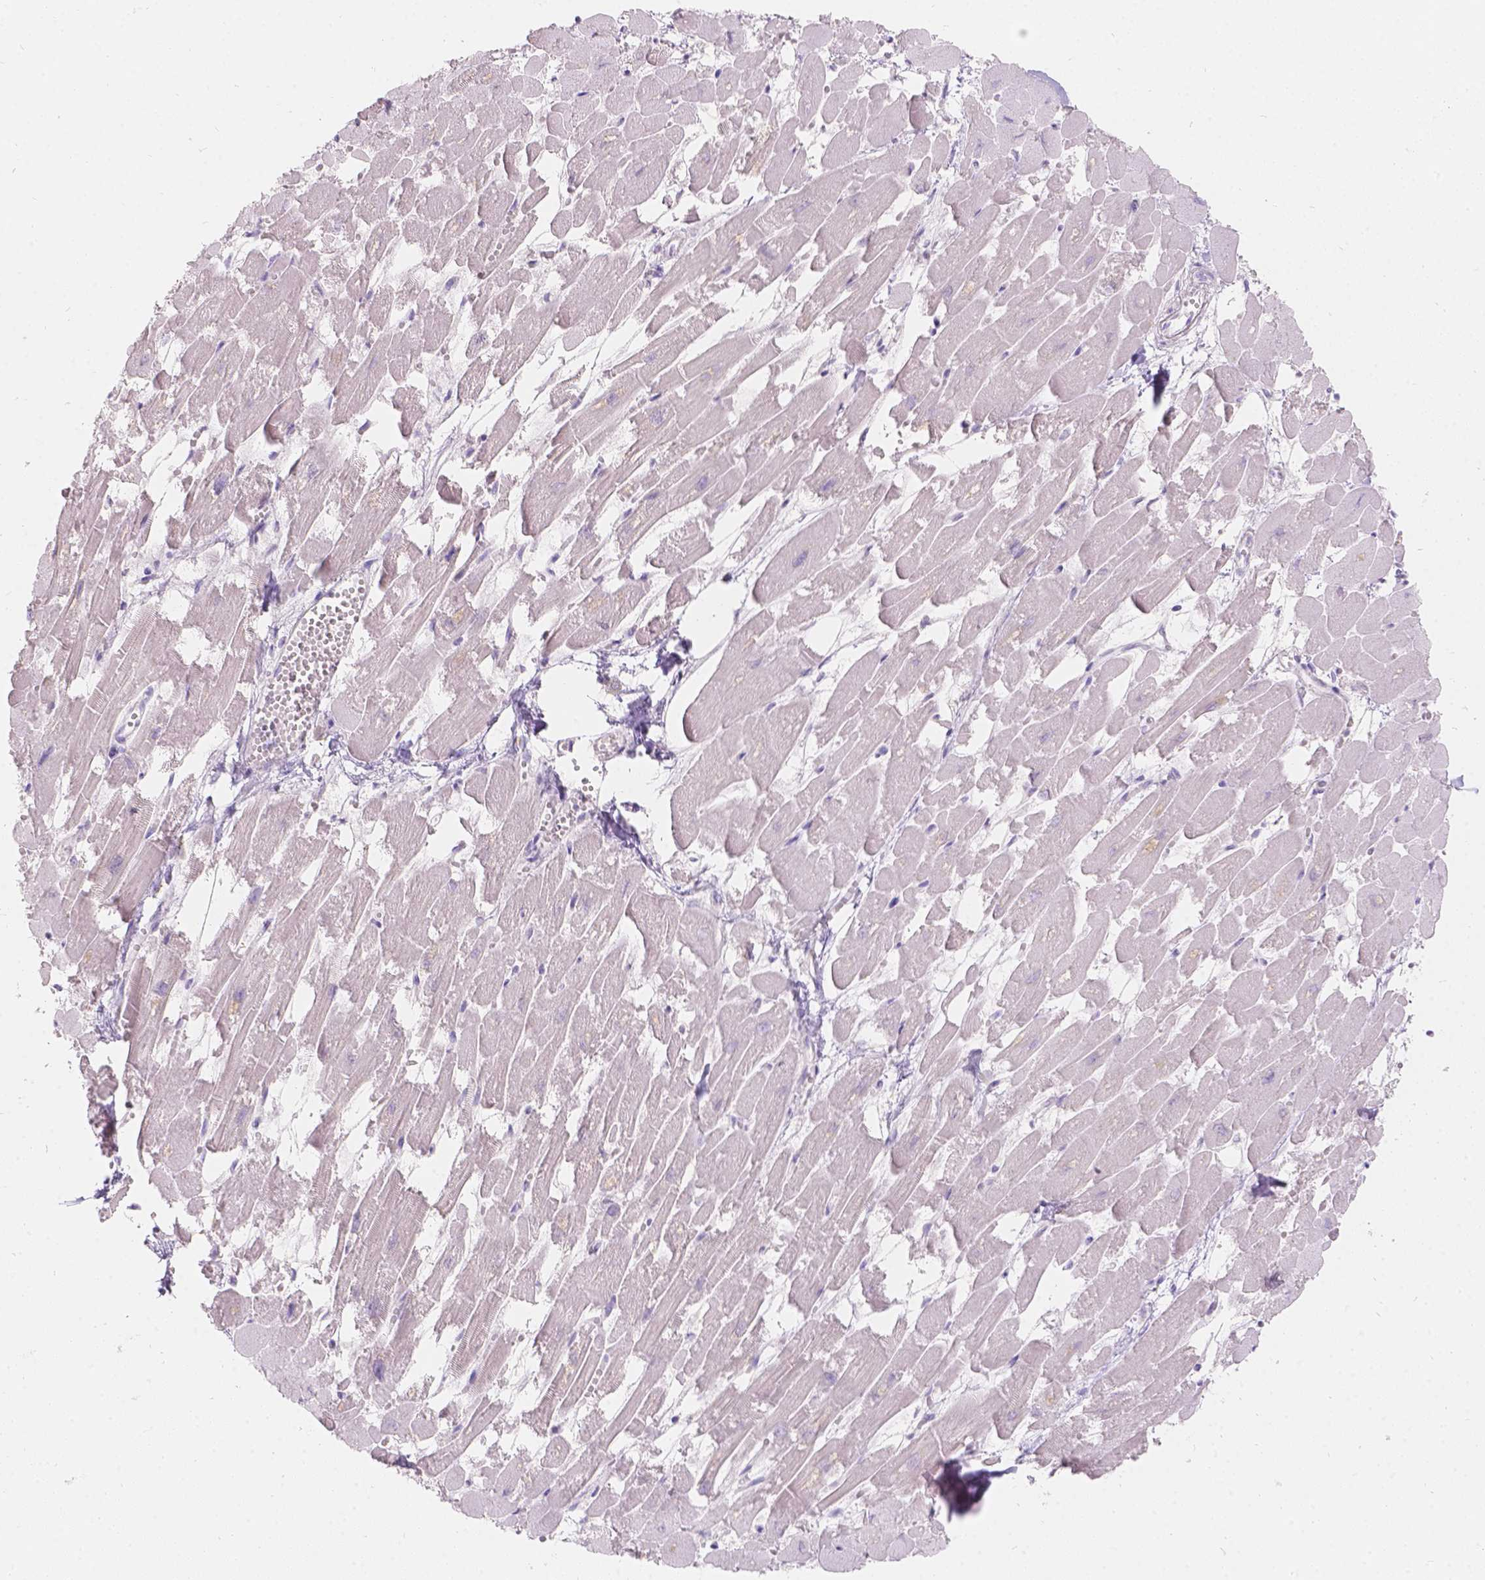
{"staining": {"intensity": "negative", "quantity": "none", "location": "none"}, "tissue": "heart muscle", "cell_type": "Cardiomyocytes", "image_type": "normal", "snomed": [{"axis": "morphology", "description": "Normal tissue, NOS"}, {"axis": "topography", "description": "Heart"}], "caption": "Immunohistochemistry (IHC) image of benign heart muscle stained for a protein (brown), which demonstrates no positivity in cardiomyocytes. (DAB immunohistochemistry visualized using brightfield microscopy, high magnification).", "gene": "HTN3", "patient": {"sex": "female", "age": 52}}